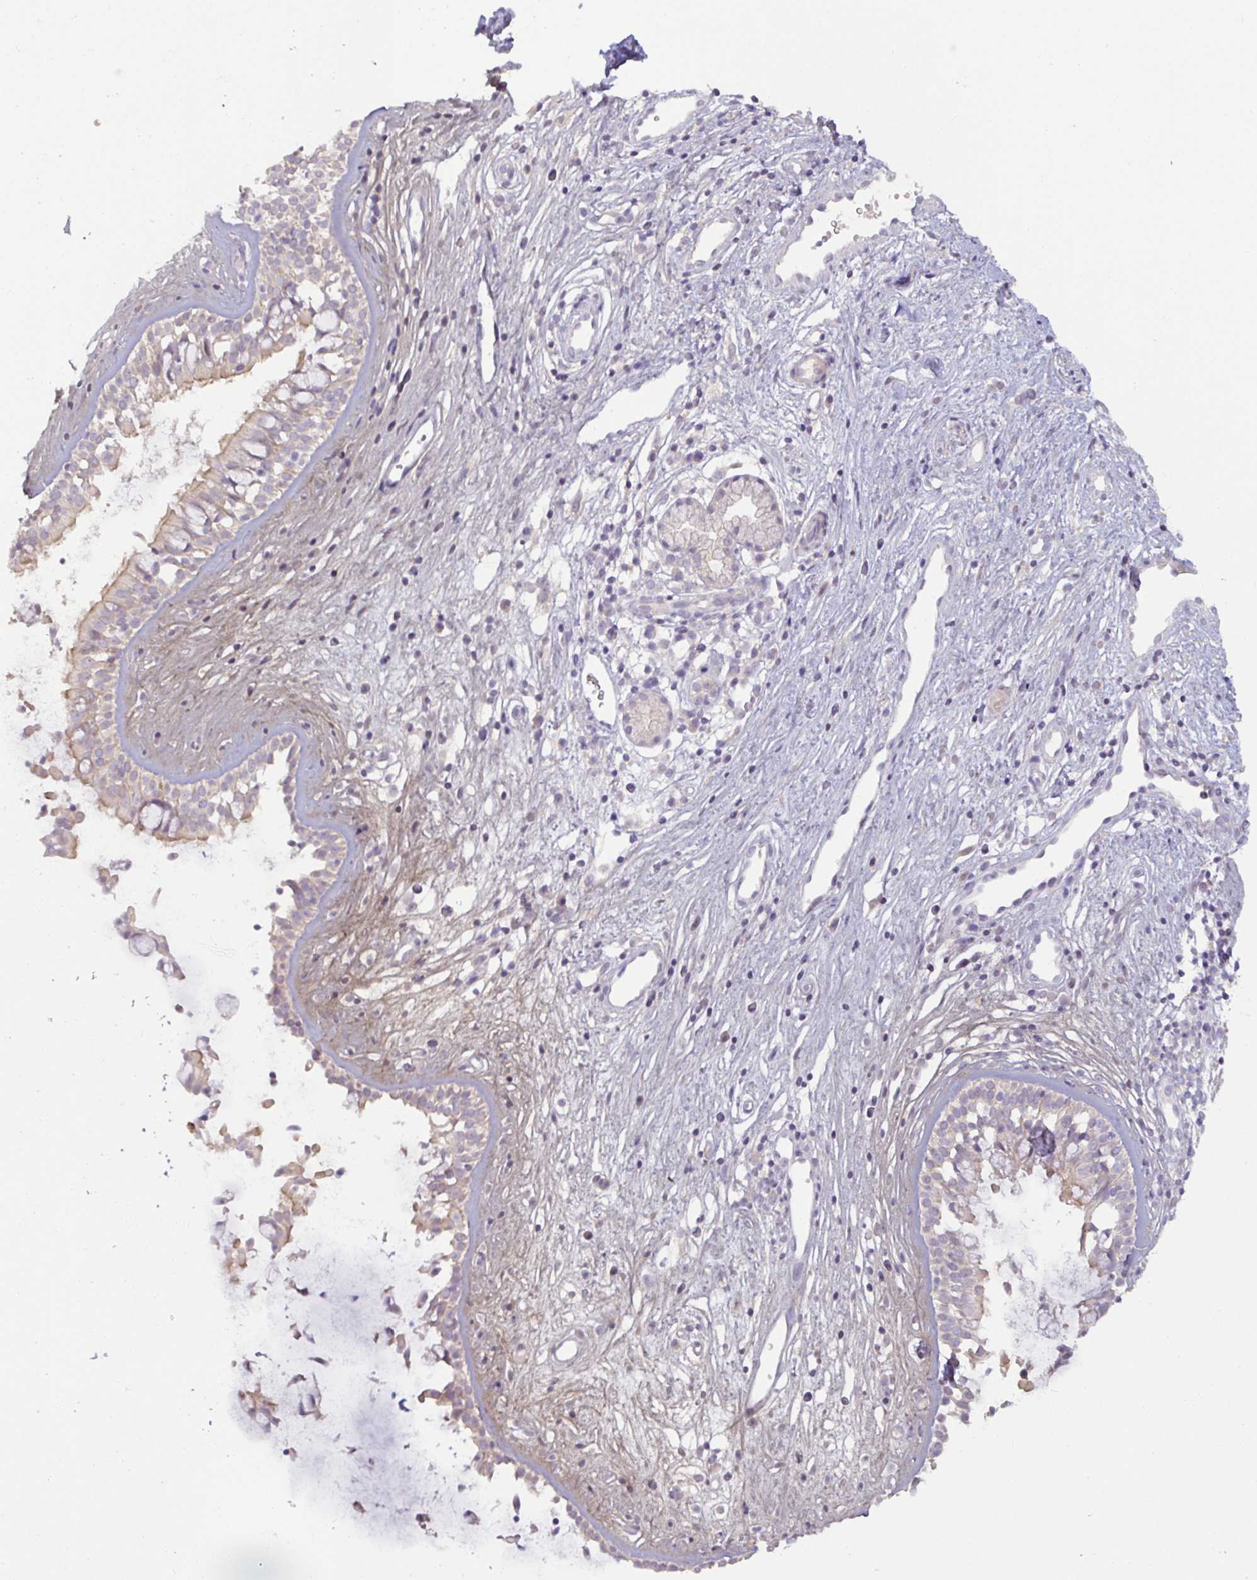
{"staining": {"intensity": "weak", "quantity": "<25%", "location": "cytoplasmic/membranous"}, "tissue": "nasopharynx", "cell_type": "Respiratory epithelial cells", "image_type": "normal", "snomed": [{"axis": "morphology", "description": "Normal tissue, NOS"}, {"axis": "topography", "description": "Nasopharynx"}], "caption": "Image shows no significant protein expression in respiratory epithelial cells of normal nasopharynx.", "gene": "GSTM1", "patient": {"sex": "male", "age": 32}}